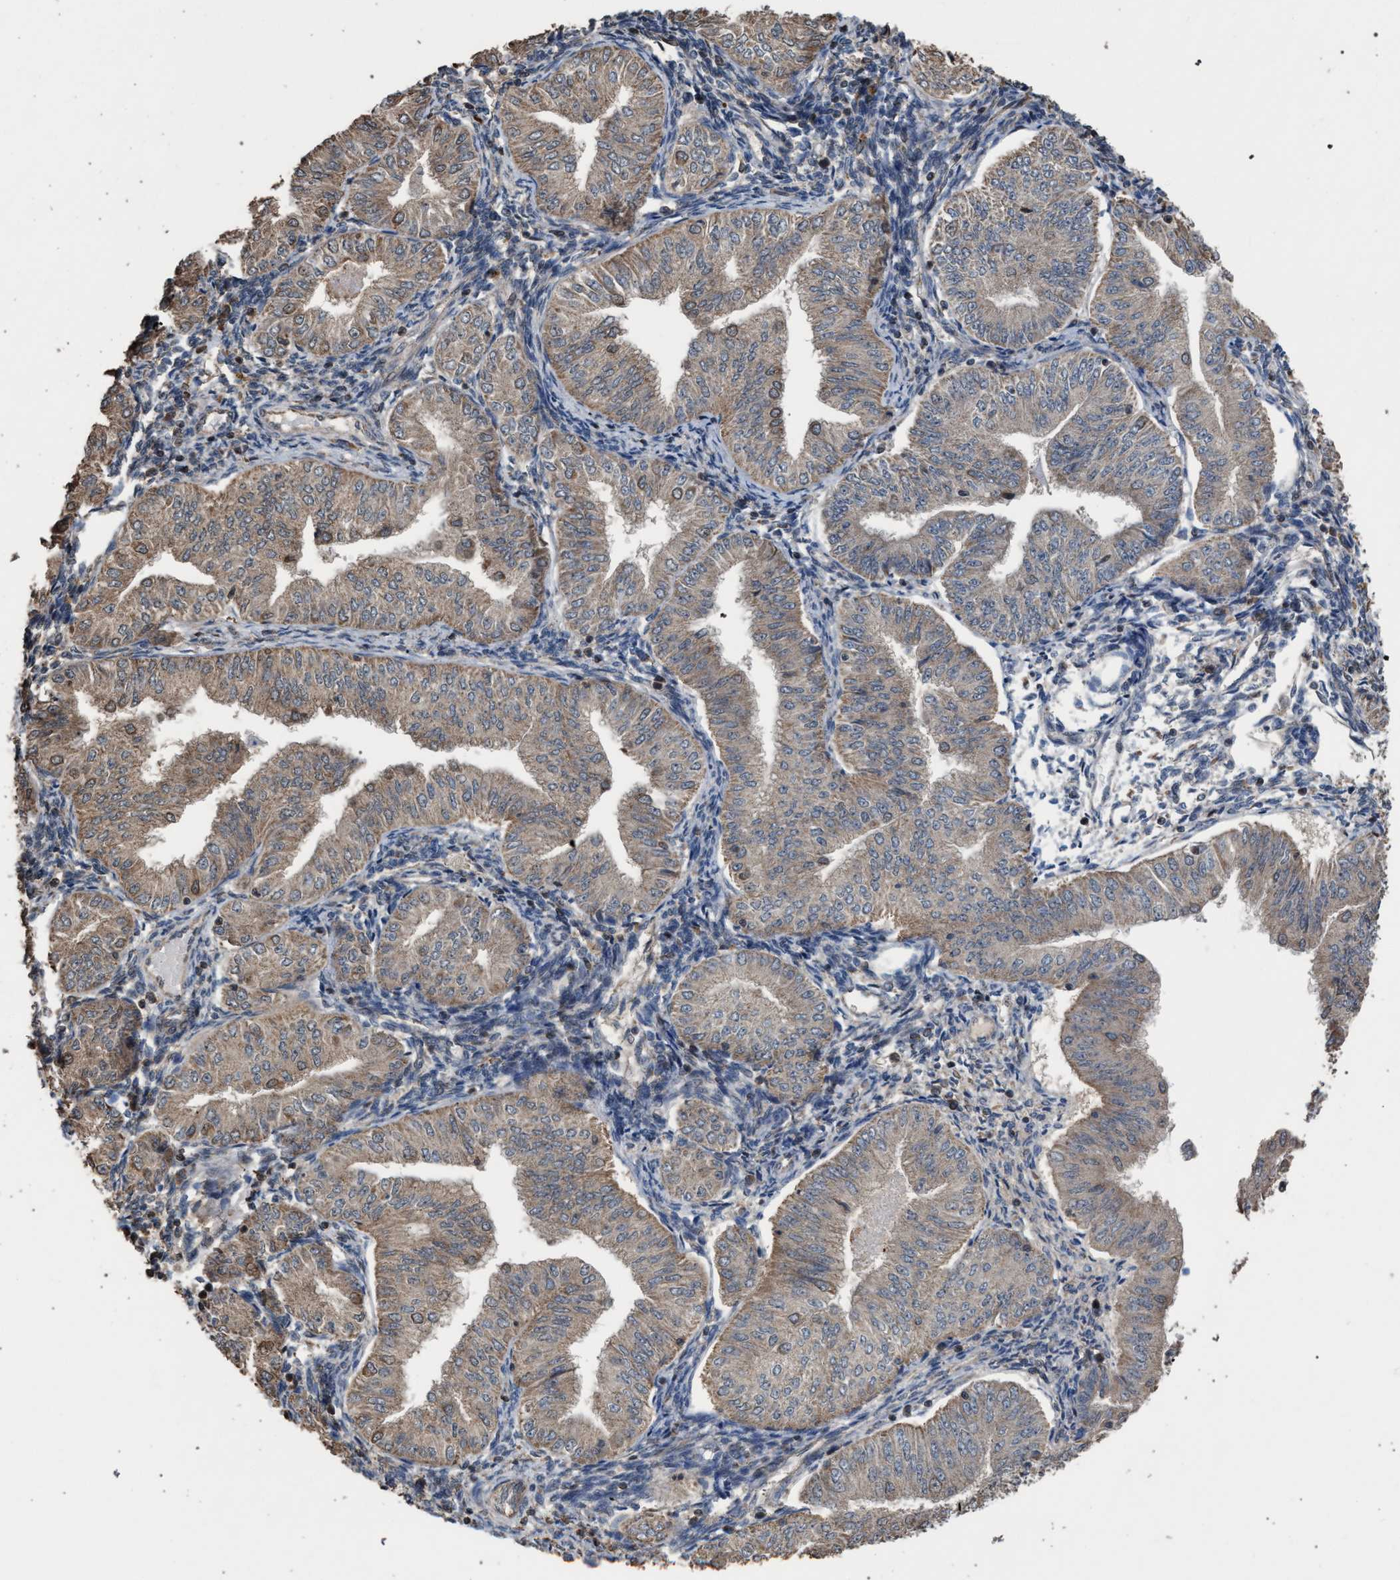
{"staining": {"intensity": "weak", "quantity": ">75%", "location": "cytoplasmic/membranous"}, "tissue": "endometrial cancer", "cell_type": "Tumor cells", "image_type": "cancer", "snomed": [{"axis": "morphology", "description": "Normal tissue, NOS"}, {"axis": "morphology", "description": "Adenocarcinoma, NOS"}, {"axis": "topography", "description": "Endometrium"}], "caption": "The histopathology image exhibits immunohistochemical staining of adenocarcinoma (endometrial). There is weak cytoplasmic/membranous positivity is appreciated in about >75% of tumor cells.", "gene": "NAA35", "patient": {"sex": "female", "age": 53}}